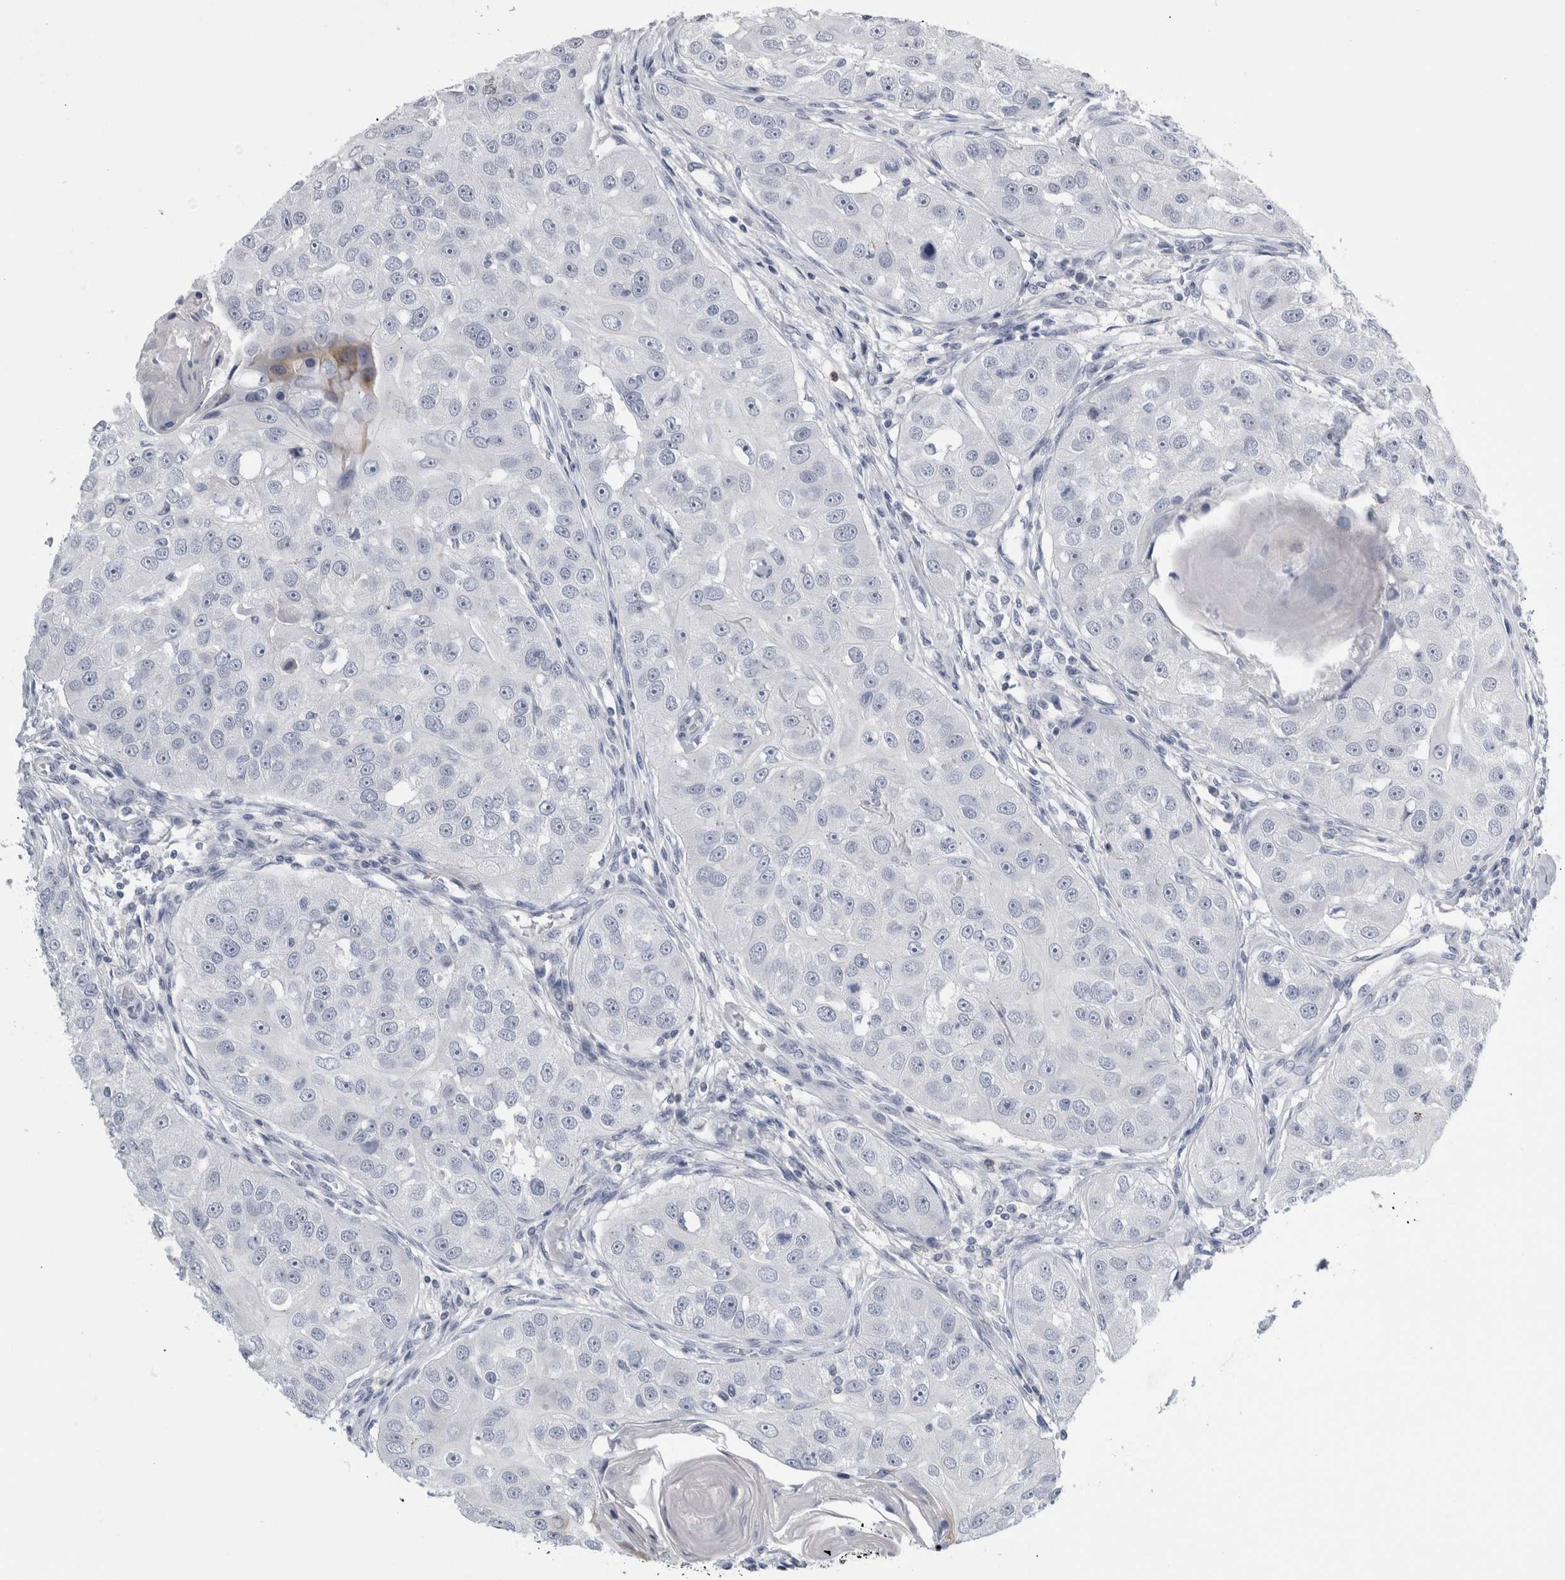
{"staining": {"intensity": "negative", "quantity": "none", "location": "none"}, "tissue": "head and neck cancer", "cell_type": "Tumor cells", "image_type": "cancer", "snomed": [{"axis": "morphology", "description": "Normal tissue, NOS"}, {"axis": "morphology", "description": "Squamous cell carcinoma, NOS"}, {"axis": "topography", "description": "Skeletal muscle"}, {"axis": "topography", "description": "Head-Neck"}], "caption": "An image of human head and neck squamous cell carcinoma is negative for staining in tumor cells. (IHC, brightfield microscopy, high magnification).", "gene": "ANKFY1", "patient": {"sex": "male", "age": 51}}